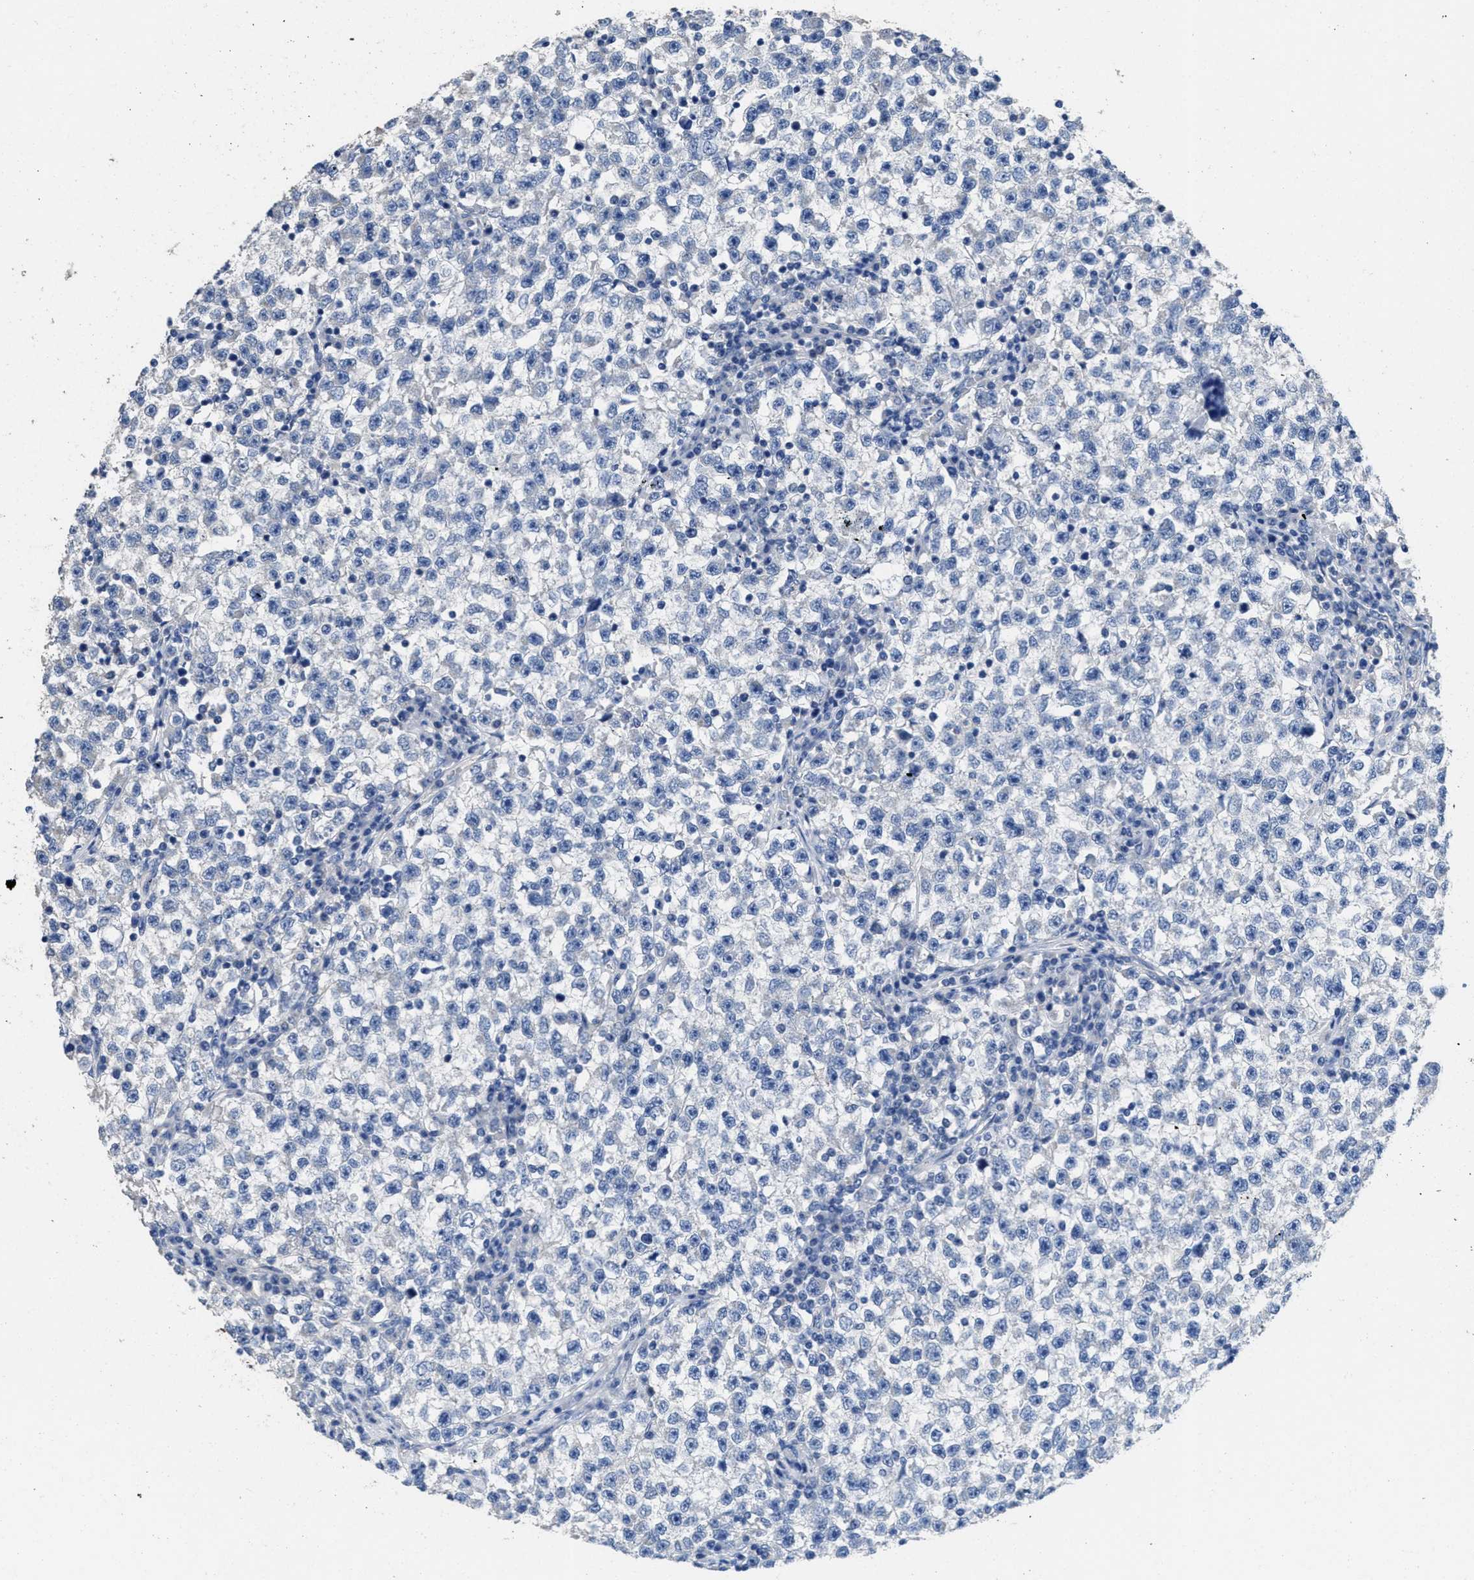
{"staining": {"intensity": "negative", "quantity": "none", "location": "none"}, "tissue": "testis cancer", "cell_type": "Tumor cells", "image_type": "cancer", "snomed": [{"axis": "morphology", "description": "Seminoma, NOS"}, {"axis": "topography", "description": "Testis"}], "caption": "Testis cancer was stained to show a protein in brown. There is no significant staining in tumor cells. (DAB immunohistochemistry, high magnification).", "gene": "CA9", "patient": {"sex": "male", "age": 22}}